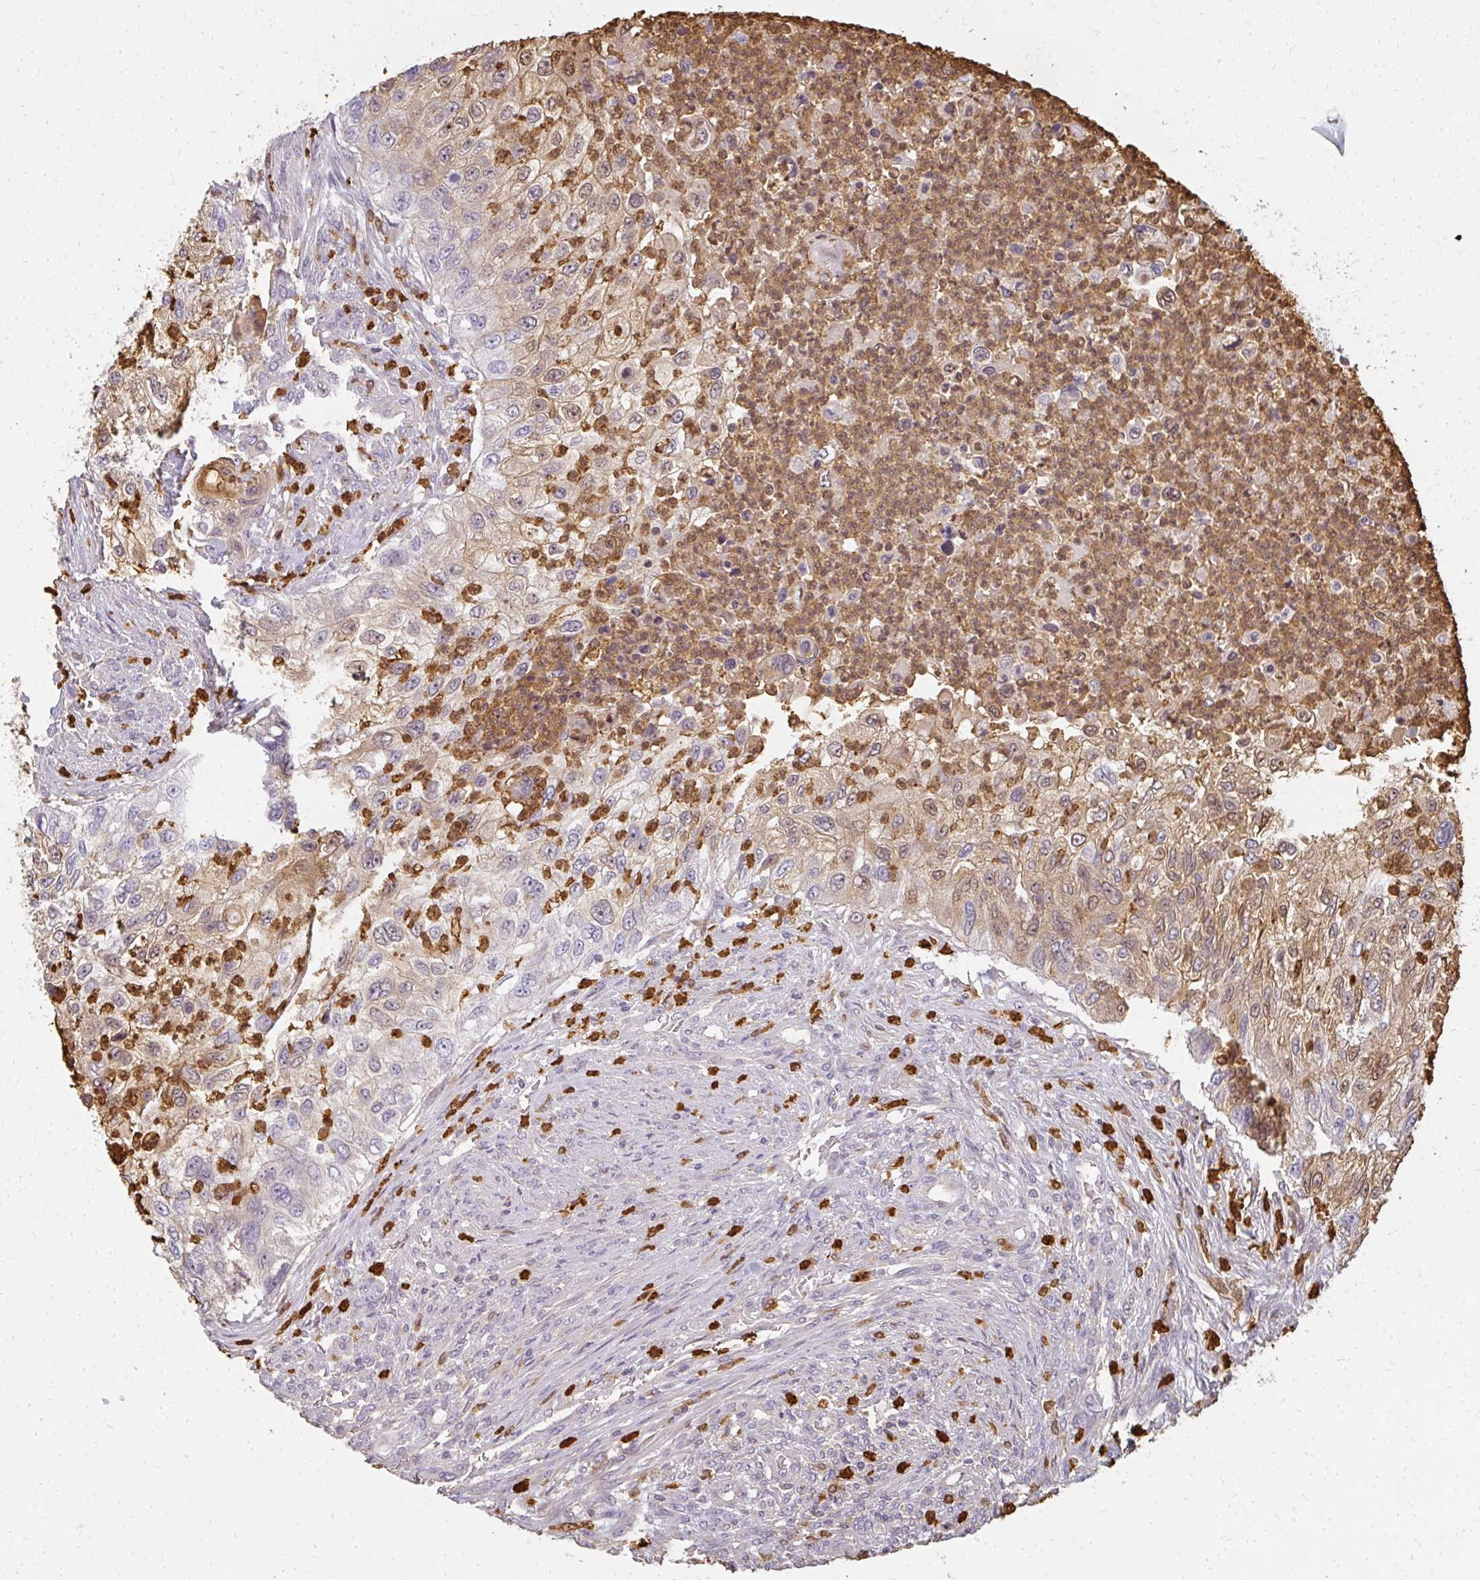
{"staining": {"intensity": "moderate", "quantity": "<25%", "location": "cytoplasmic/membranous"}, "tissue": "urothelial cancer", "cell_type": "Tumor cells", "image_type": "cancer", "snomed": [{"axis": "morphology", "description": "Urothelial carcinoma, High grade"}, {"axis": "topography", "description": "Urinary bladder"}], "caption": "Immunohistochemical staining of urothelial cancer exhibits low levels of moderate cytoplasmic/membranous protein expression in about <25% of tumor cells. (DAB (3,3'-diaminobenzidine) IHC, brown staining for protein, blue staining for nuclei).", "gene": "CNTRL", "patient": {"sex": "female", "age": 60}}